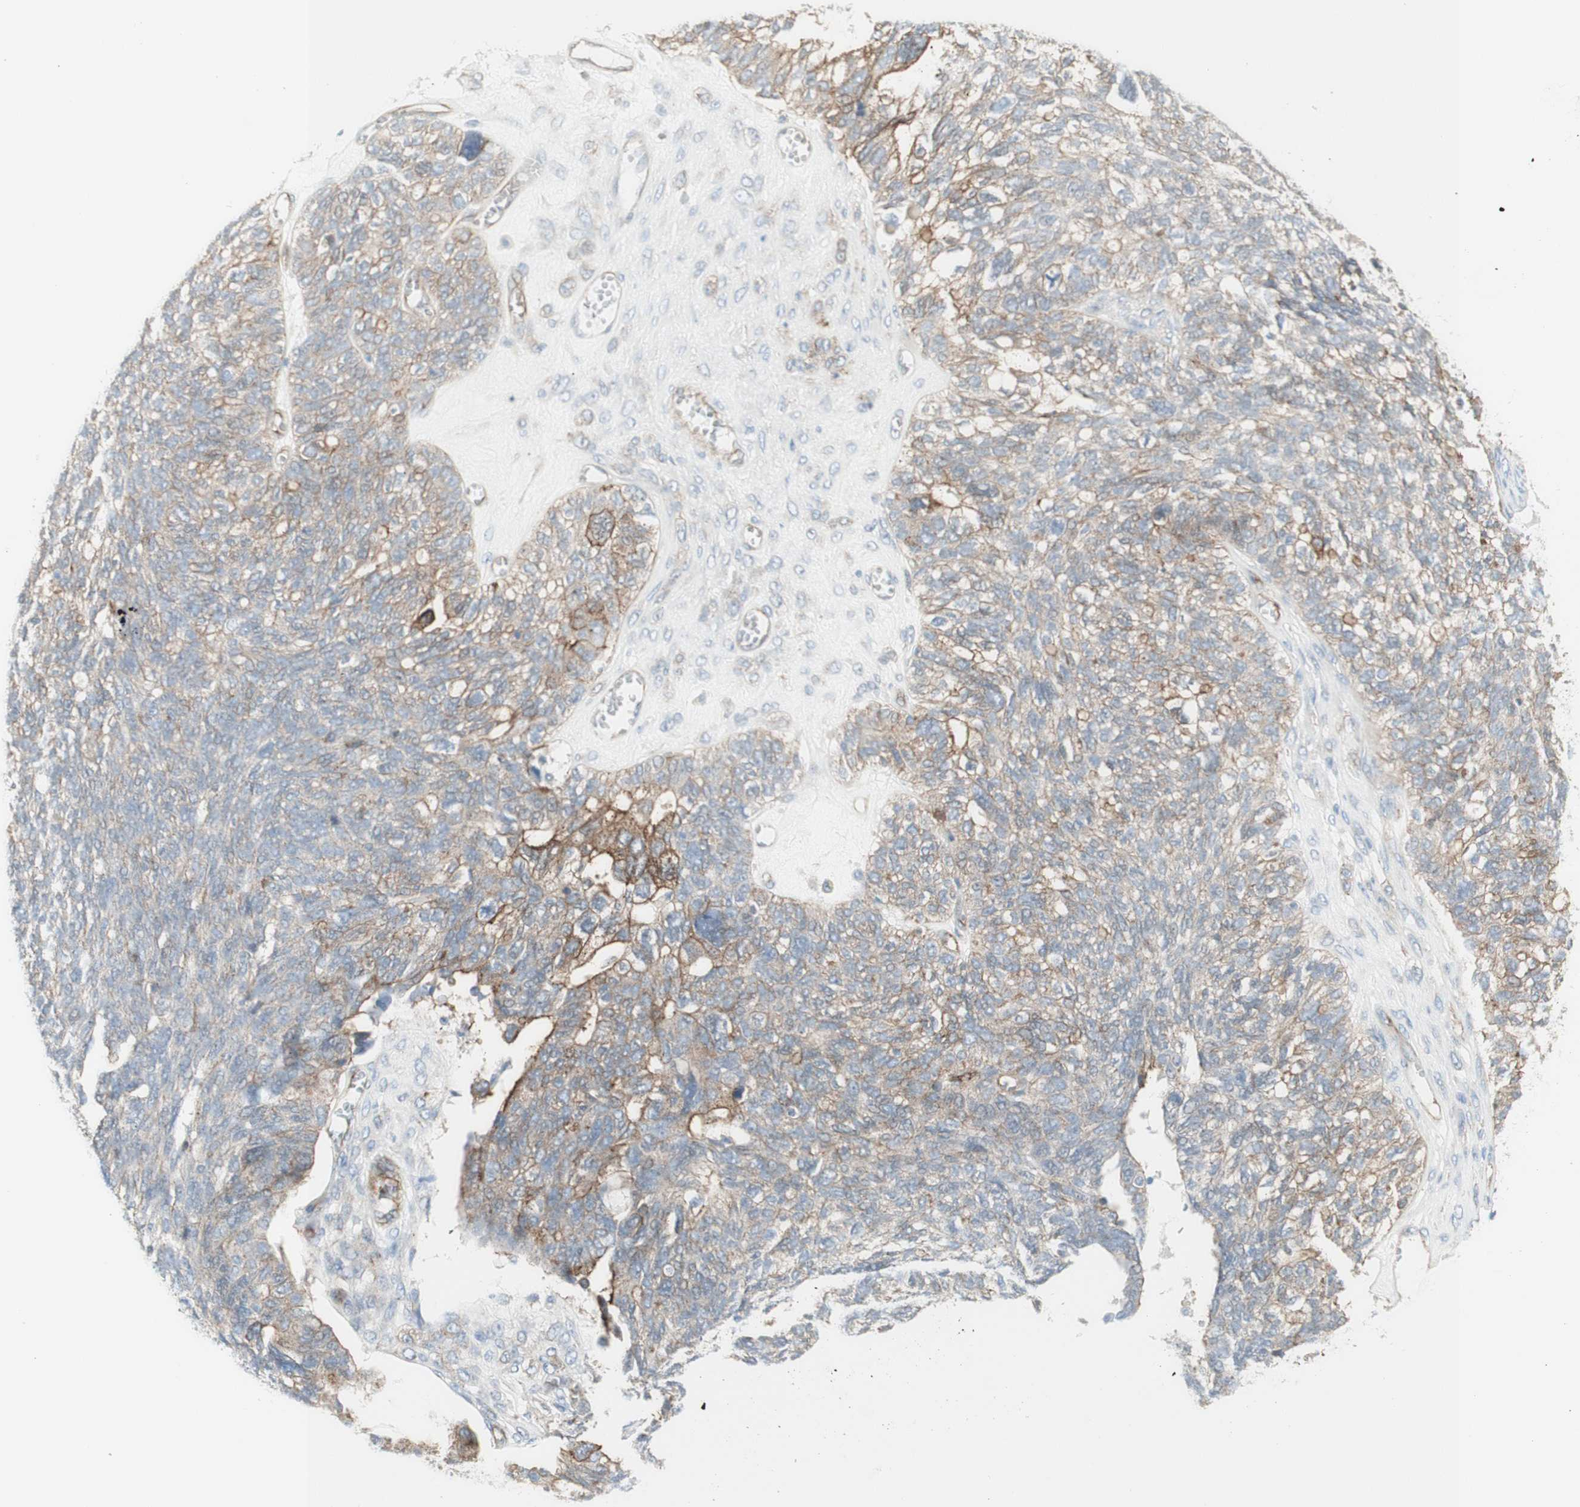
{"staining": {"intensity": "moderate", "quantity": "25%-75%", "location": "cytoplasmic/membranous"}, "tissue": "ovarian cancer", "cell_type": "Tumor cells", "image_type": "cancer", "snomed": [{"axis": "morphology", "description": "Cystadenocarcinoma, serous, NOS"}, {"axis": "topography", "description": "Ovary"}], "caption": "Tumor cells exhibit moderate cytoplasmic/membranous staining in about 25%-75% of cells in ovarian cancer (serous cystadenocarcinoma).", "gene": "MYO6", "patient": {"sex": "female", "age": 79}}